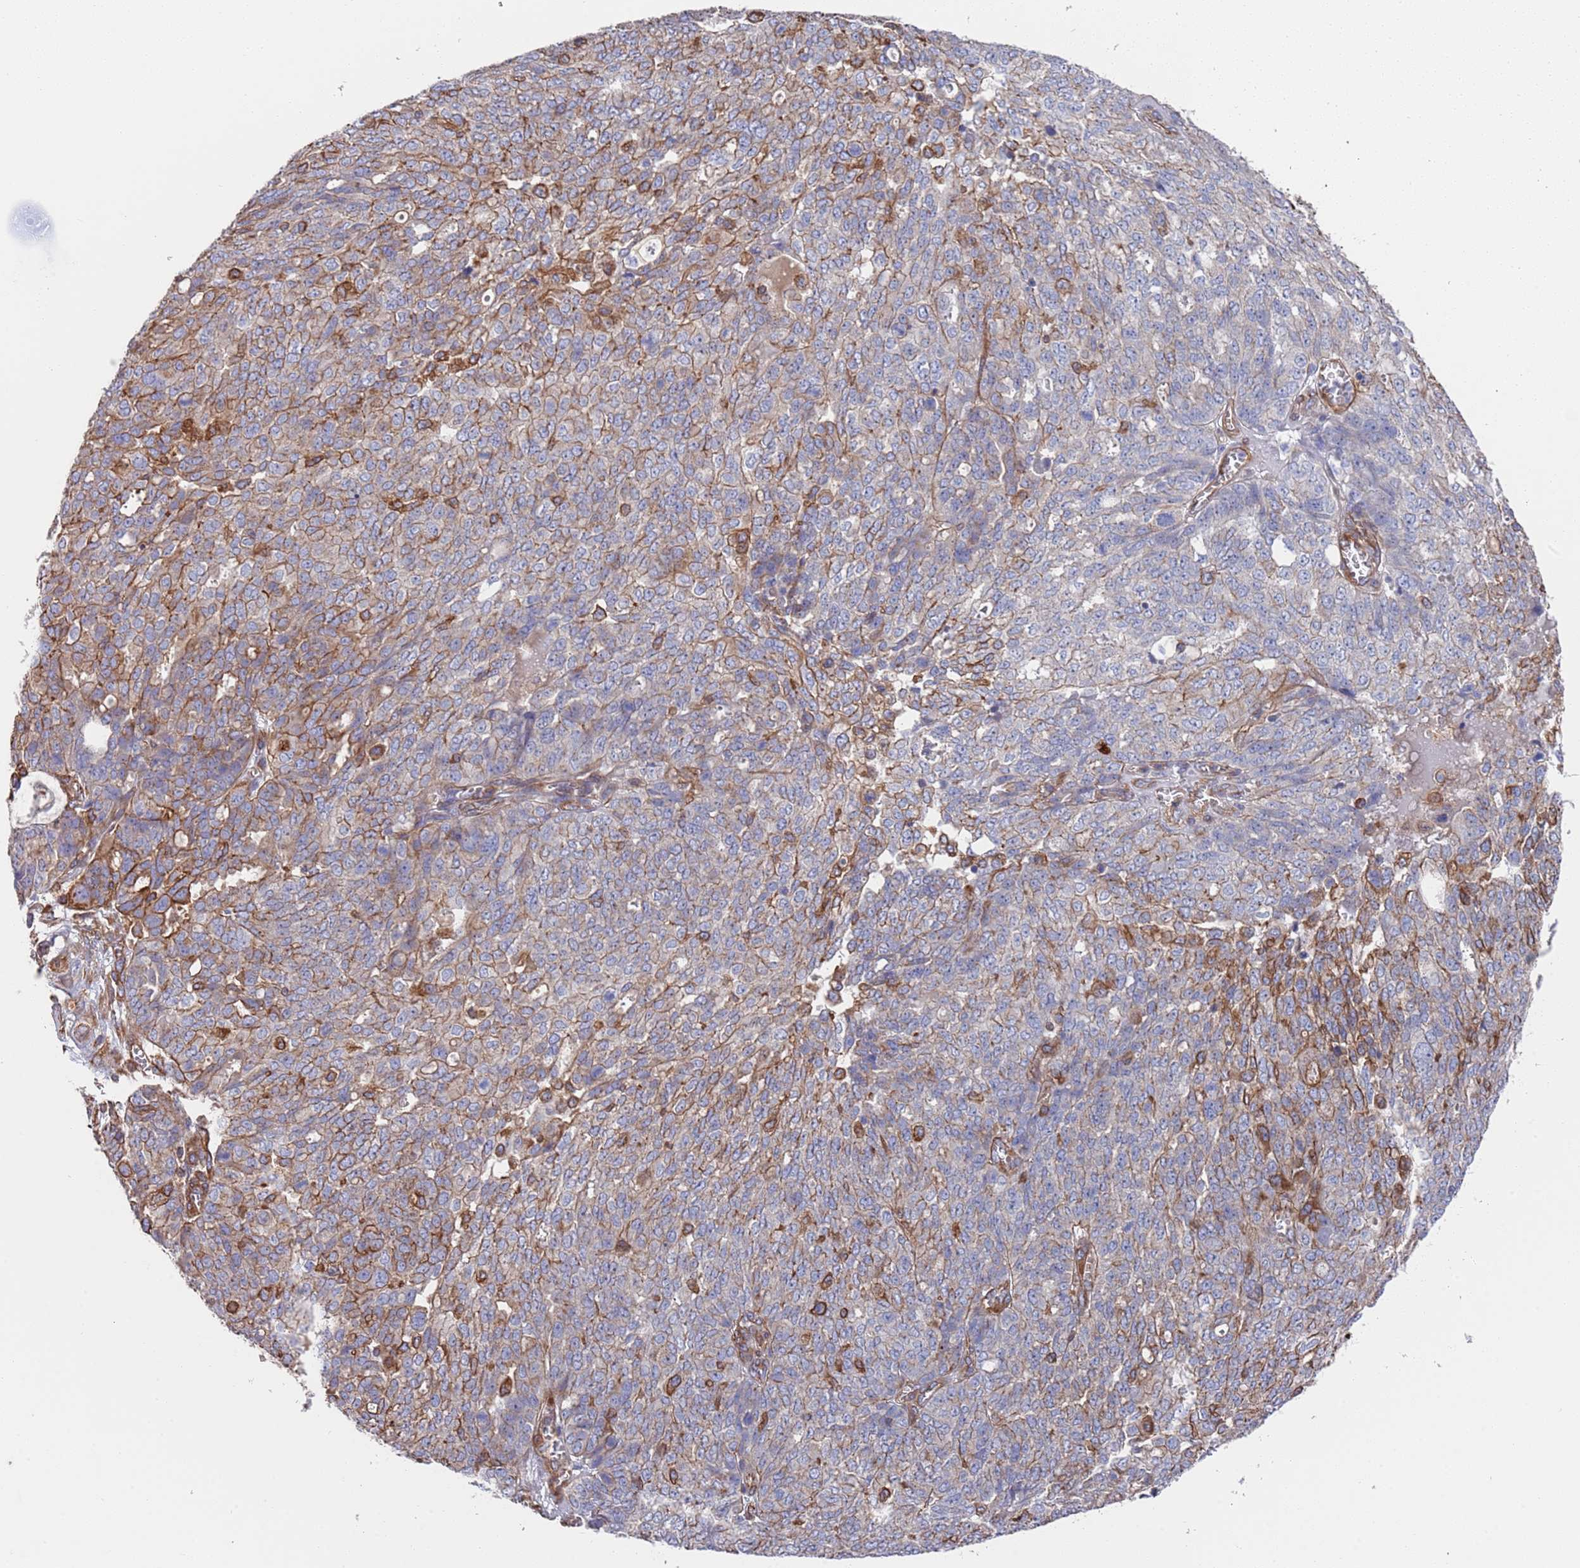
{"staining": {"intensity": "moderate", "quantity": "<25%", "location": "cytoplasmic/membranous"}, "tissue": "ovarian cancer", "cell_type": "Tumor cells", "image_type": "cancer", "snomed": [{"axis": "morphology", "description": "Cystadenocarcinoma, serous, NOS"}, {"axis": "topography", "description": "Soft tissue"}, {"axis": "topography", "description": "Ovary"}], "caption": "Ovarian cancer stained with a brown dye displays moderate cytoplasmic/membranous positive positivity in approximately <25% of tumor cells.", "gene": "JAKMIP2", "patient": {"sex": "female", "age": 57}}